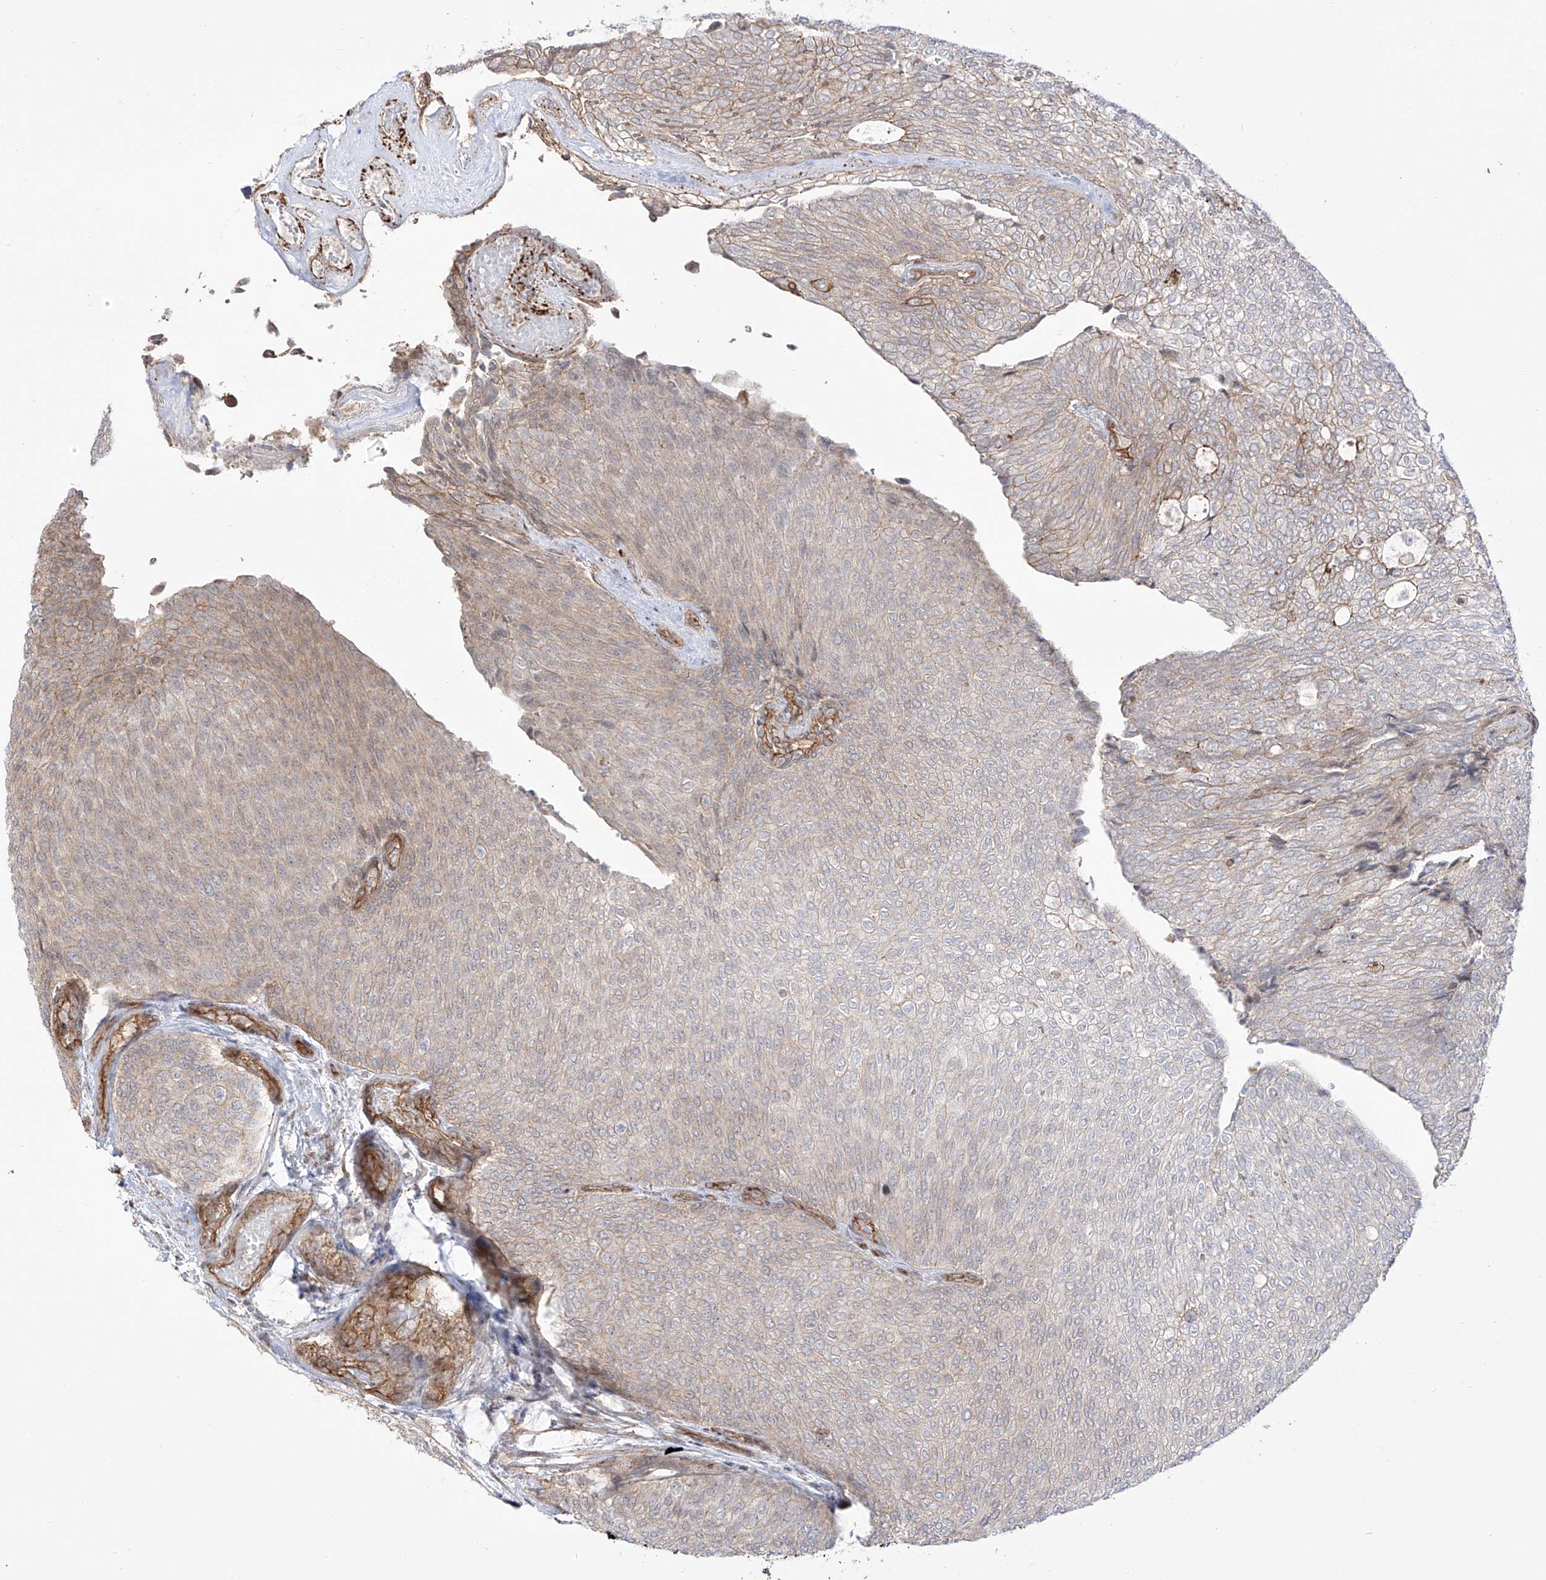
{"staining": {"intensity": "weak", "quantity": "25%-75%", "location": "cytoplasmic/membranous"}, "tissue": "urothelial cancer", "cell_type": "Tumor cells", "image_type": "cancer", "snomed": [{"axis": "morphology", "description": "Urothelial carcinoma, Low grade"}, {"axis": "topography", "description": "Urinary bladder"}], "caption": "A low amount of weak cytoplasmic/membranous staining is identified in about 25%-75% of tumor cells in urothelial carcinoma (low-grade) tissue.", "gene": "ZNF180", "patient": {"sex": "female", "age": 79}}